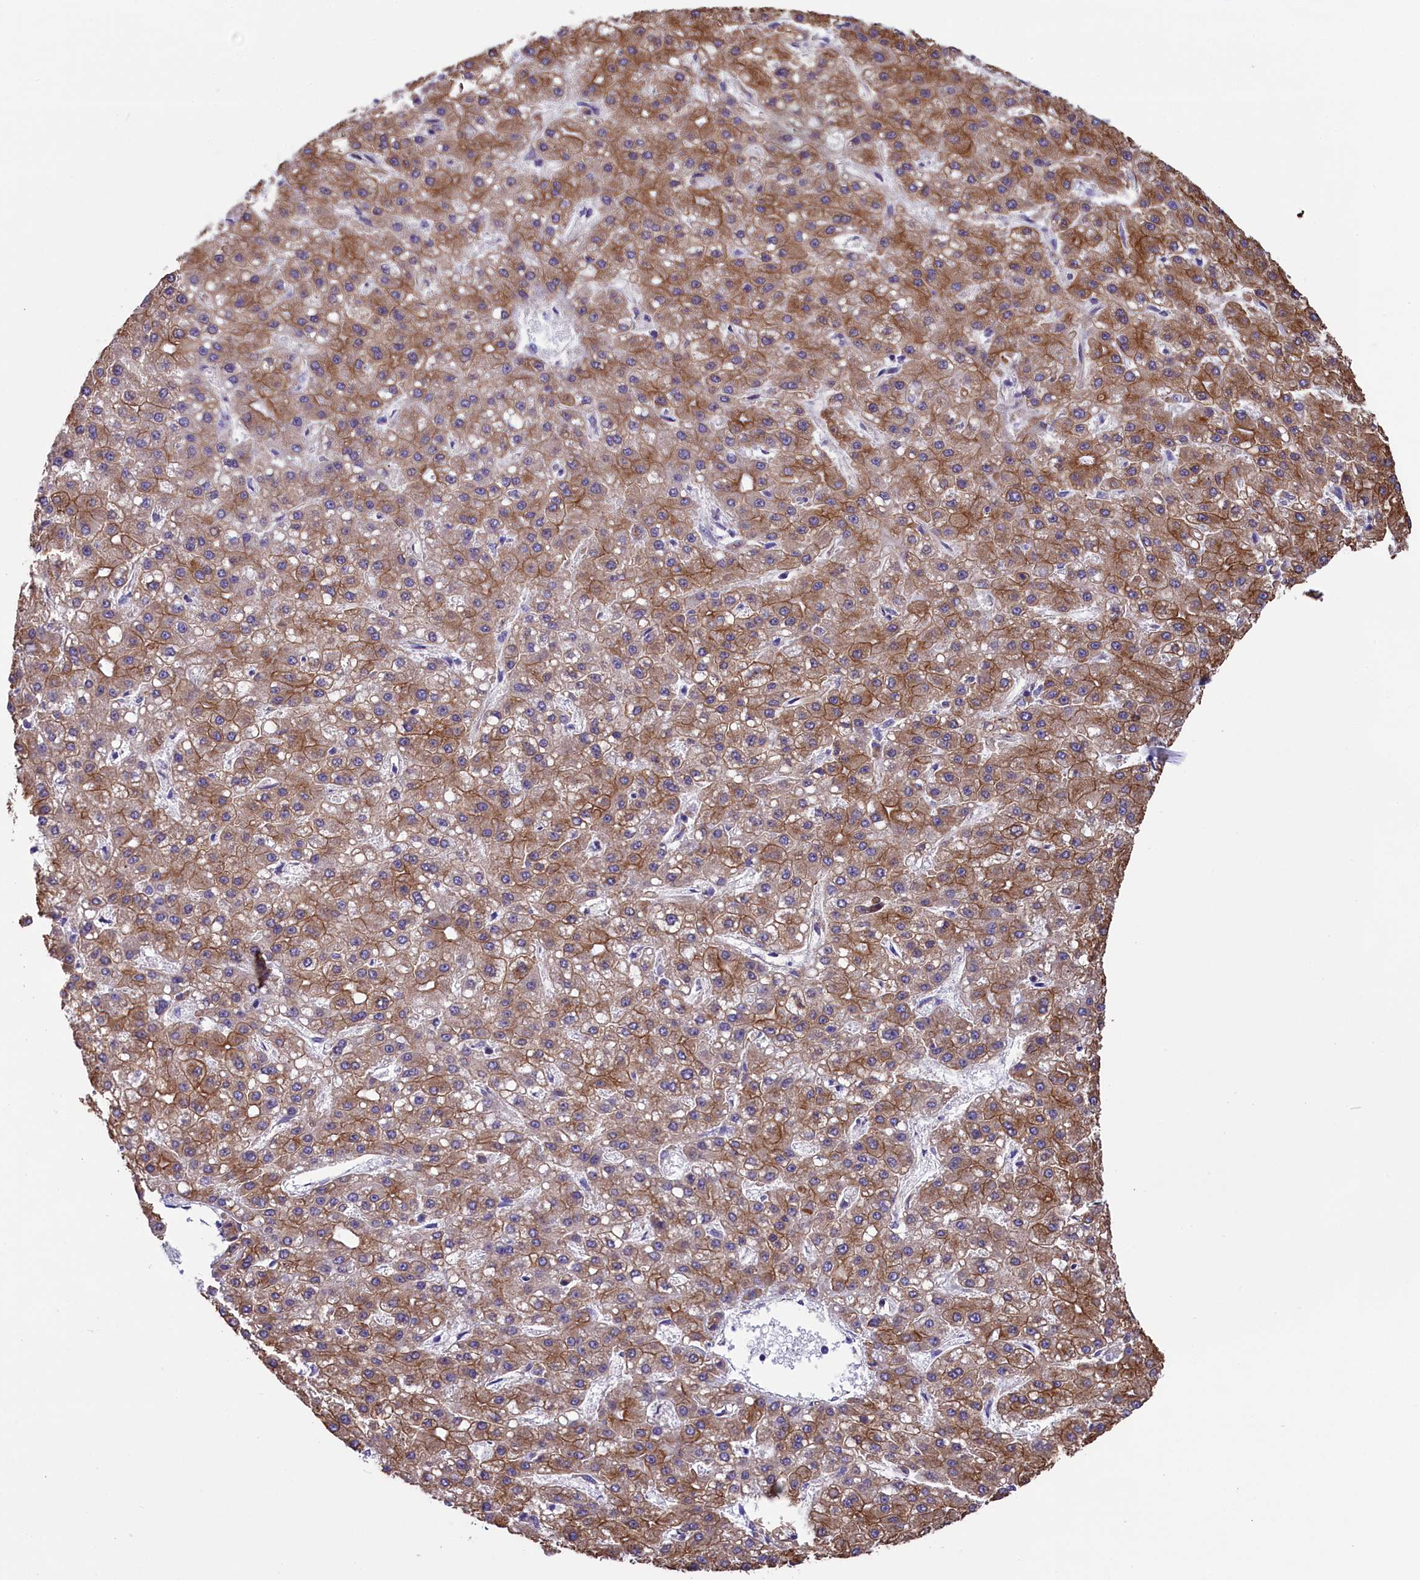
{"staining": {"intensity": "moderate", "quantity": ">75%", "location": "cytoplasmic/membranous"}, "tissue": "liver cancer", "cell_type": "Tumor cells", "image_type": "cancer", "snomed": [{"axis": "morphology", "description": "Carcinoma, Hepatocellular, NOS"}, {"axis": "topography", "description": "Liver"}], "caption": "Protein expression analysis of human liver hepatocellular carcinoma reveals moderate cytoplasmic/membranous staining in about >75% of tumor cells. The staining is performed using DAB (3,3'-diaminobenzidine) brown chromogen to label protein expression. The nuclei are counter-stained blue using hematoxylin.", "gene": "GATB", "patient": {"sex": "male", "age": 67}}